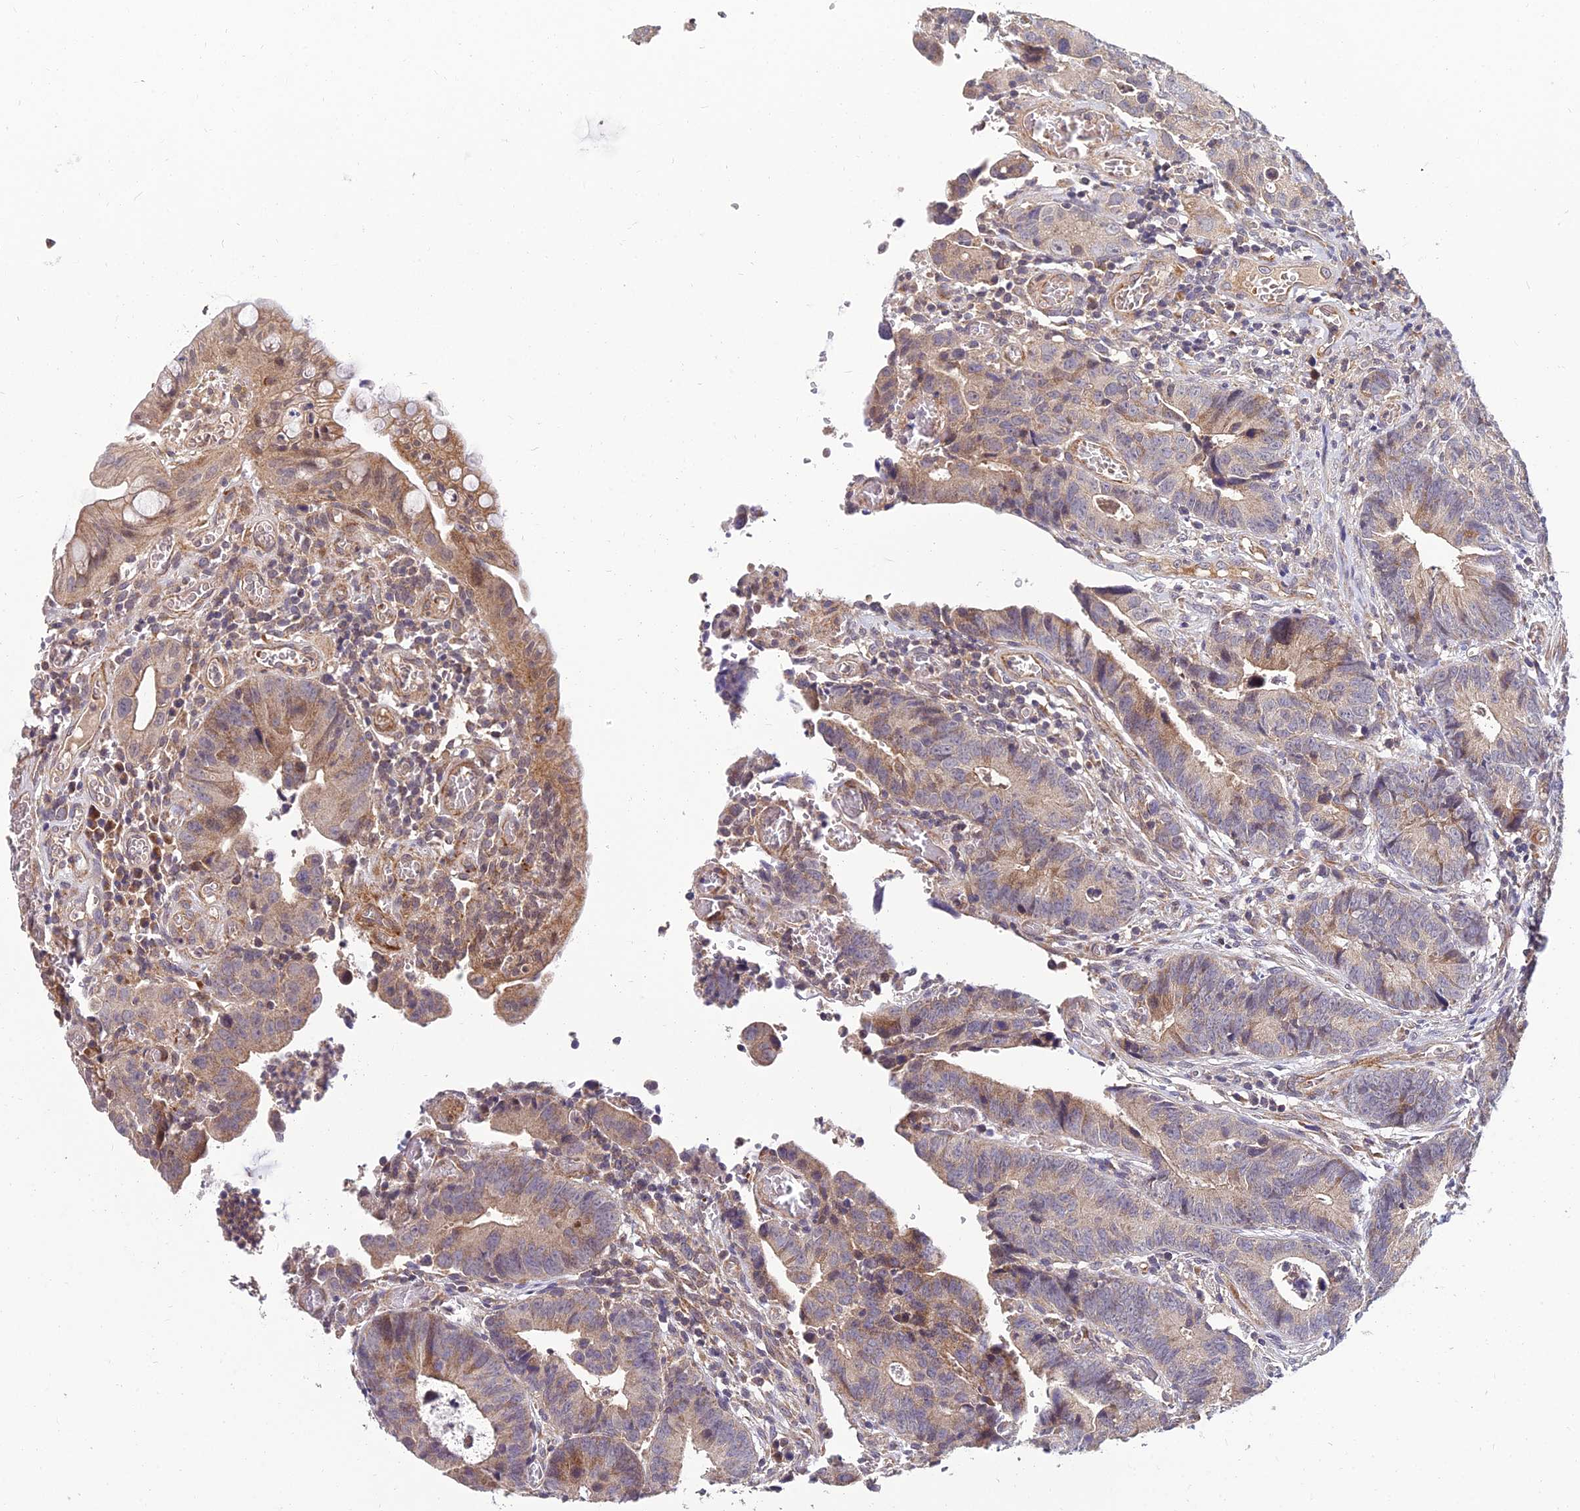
{"staining": {"intensity": "weak", "quantity": "25%-75%", "location": "cytoplasmic/membranous"}, "tissue": "colorectal cancer", "cell_type": "Tumor cells", "image_type": "cancer", "snomed": [{"axis": "morphology", "description": "Adenocarcinoma, NOS"}, {"axis": "topography", "description": "Colon"}], "caption": "IHC histopathology image of human adenocarcinoma (colorectal) stained for a protein (brown), which demonstrates low levels of weak cytoplasmic/membranous expression in about 25%-75% of tumor cells.", "gene": "NPY", "patient": {"sex": "female", "age": 57}}